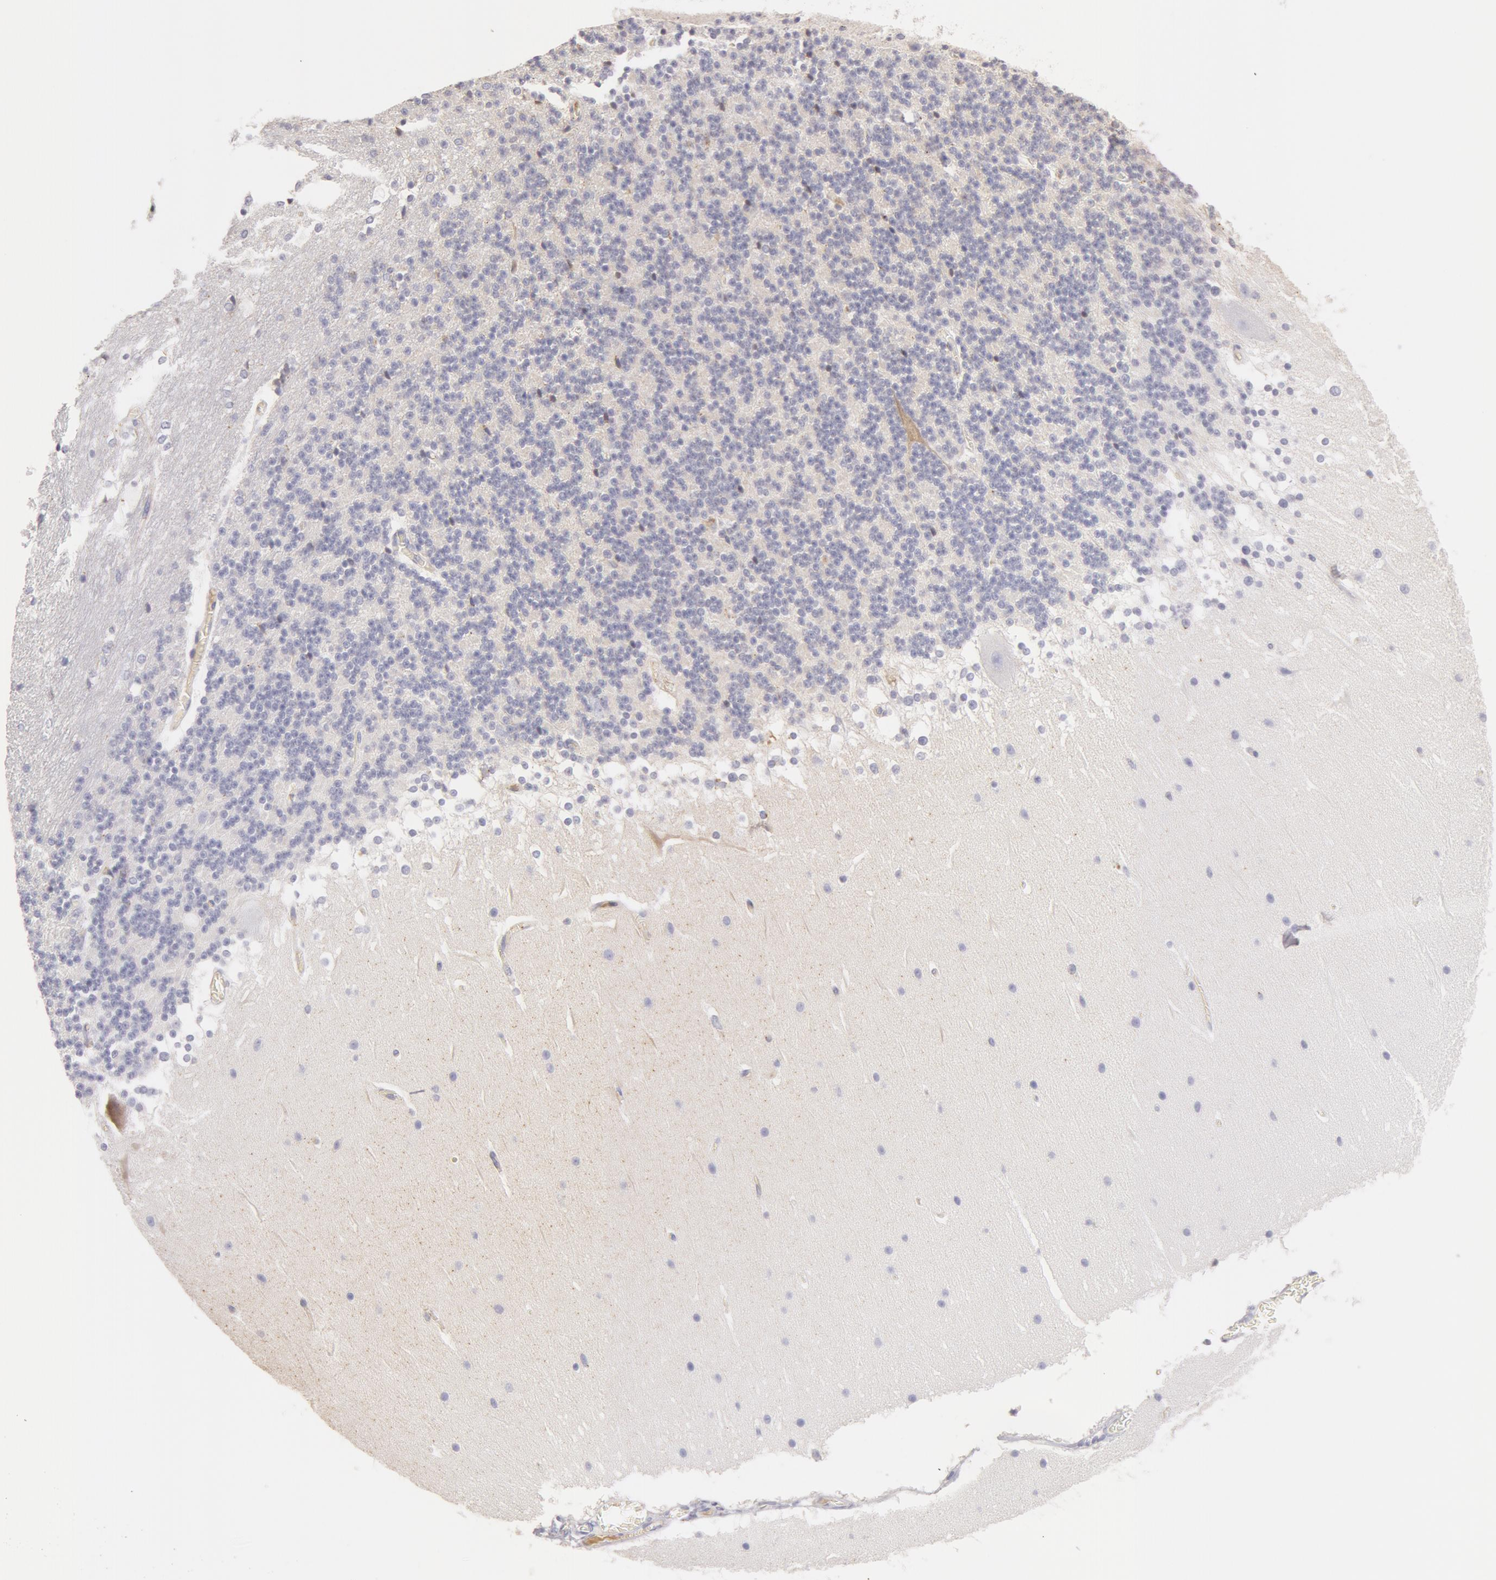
{"staining": {"intensity": "negative", "quantity": "none", "location": "none"}, "tissue": "cerebellum", "cell_type": "Cells in granular layer", "image_type": "normal", "snomed": [{"axis": "morphology", "description": "Normal tissue, NOS"}, {"axis": "topography", "description": "Cerebellum"}], "caption": "High power microscopy photomicrograph of an IHC image of benign cerebellum, revealing no significant positivity in cells in granular layer.", "gene": "GC", "patient": {"sex": "female", "age": 19}}